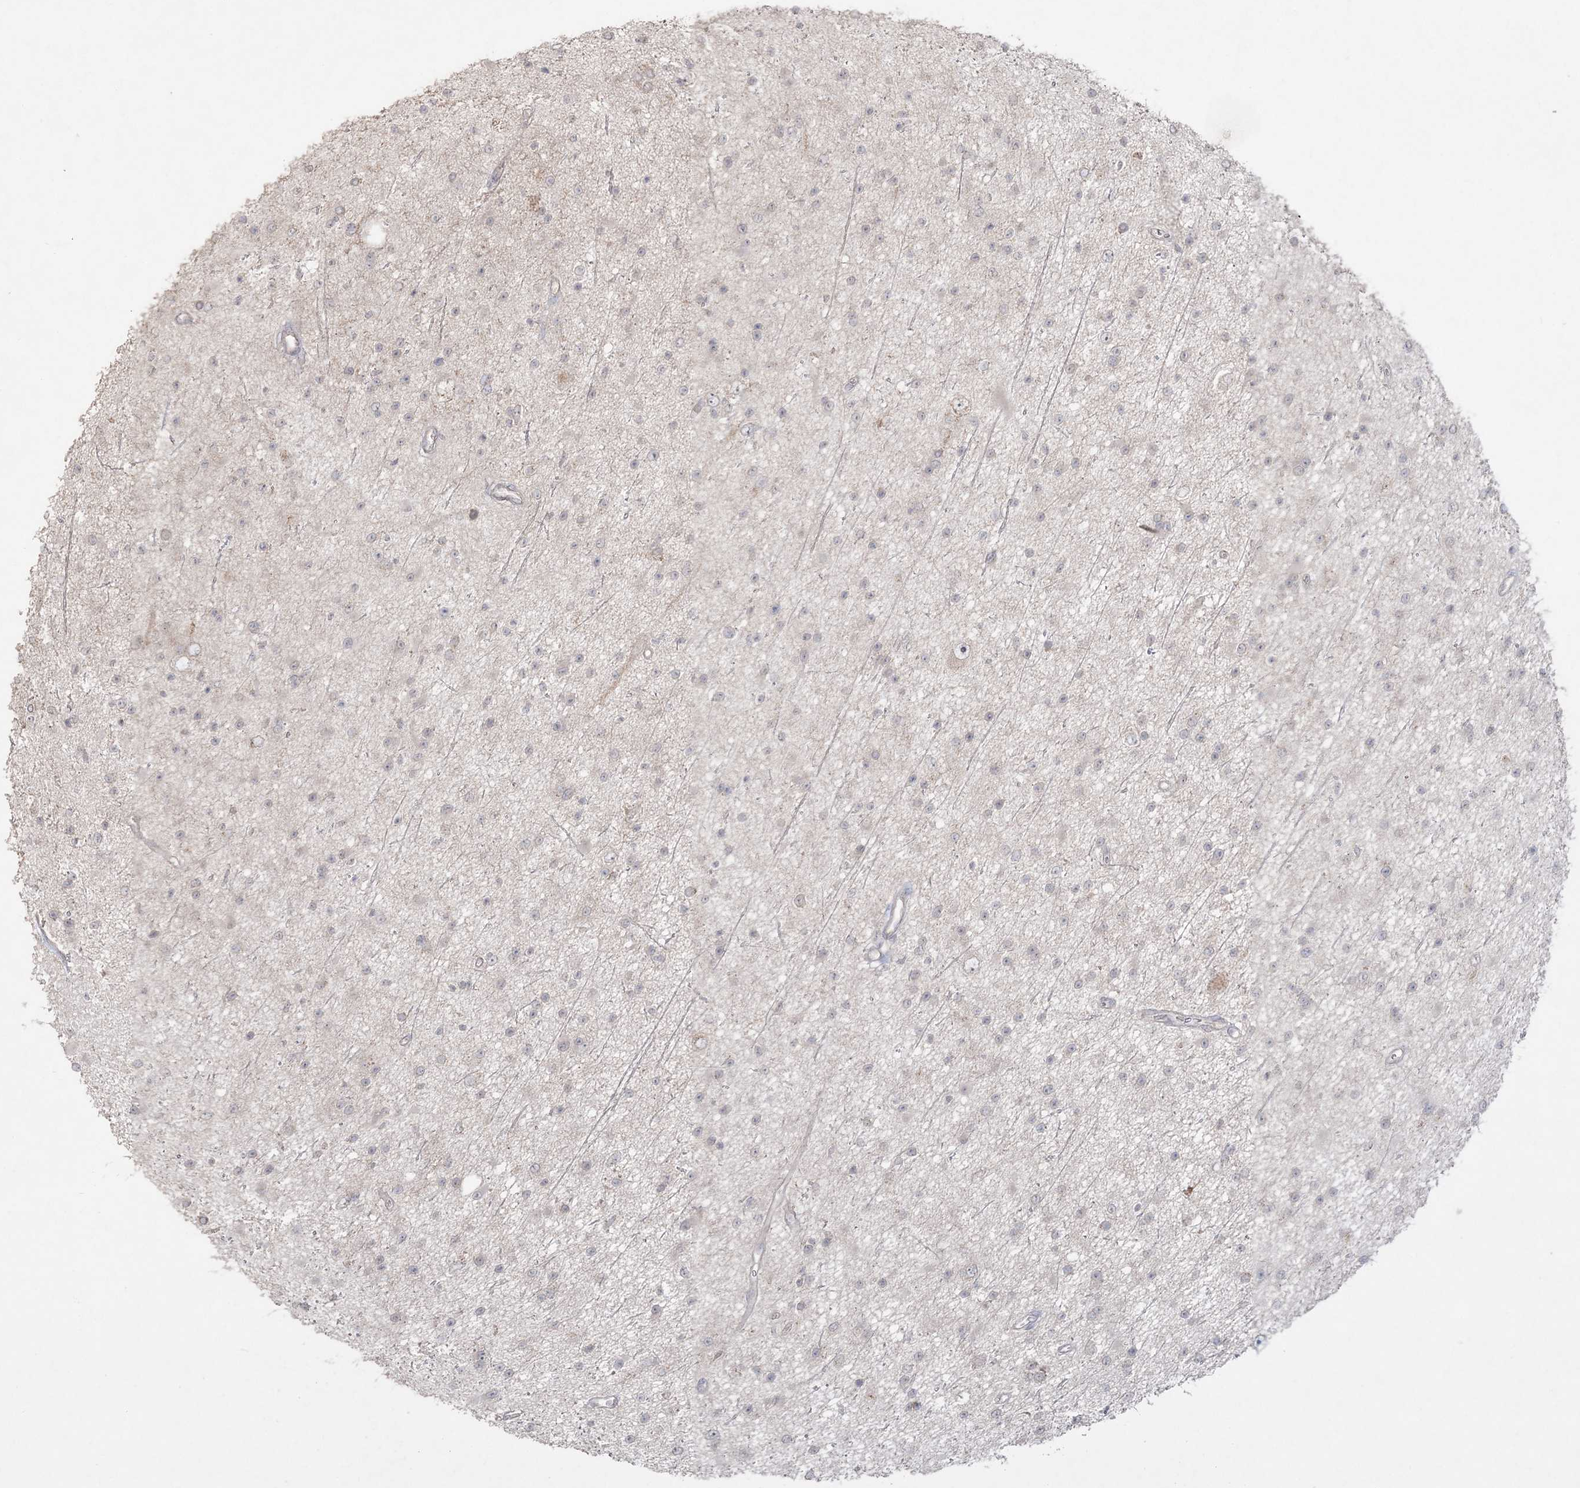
{"staining": {"intensity": "negative", "quantity": "none", "location": "none"}, "tissue": "glioma", "cell_type": "Tumor cells", "image_type": "cancer", "snomed": [{"axis": "morphology", "description": "Glioma, malignant, Low grade"}, {"axis": "topography", "description": "Cerebral cortex"}], "caption": "Tumor cells are negative for brown protein staining in low-grade glioma (malignant).", "gene": "SH3BP4", "patient": {"sex": "female", "age": 39}}